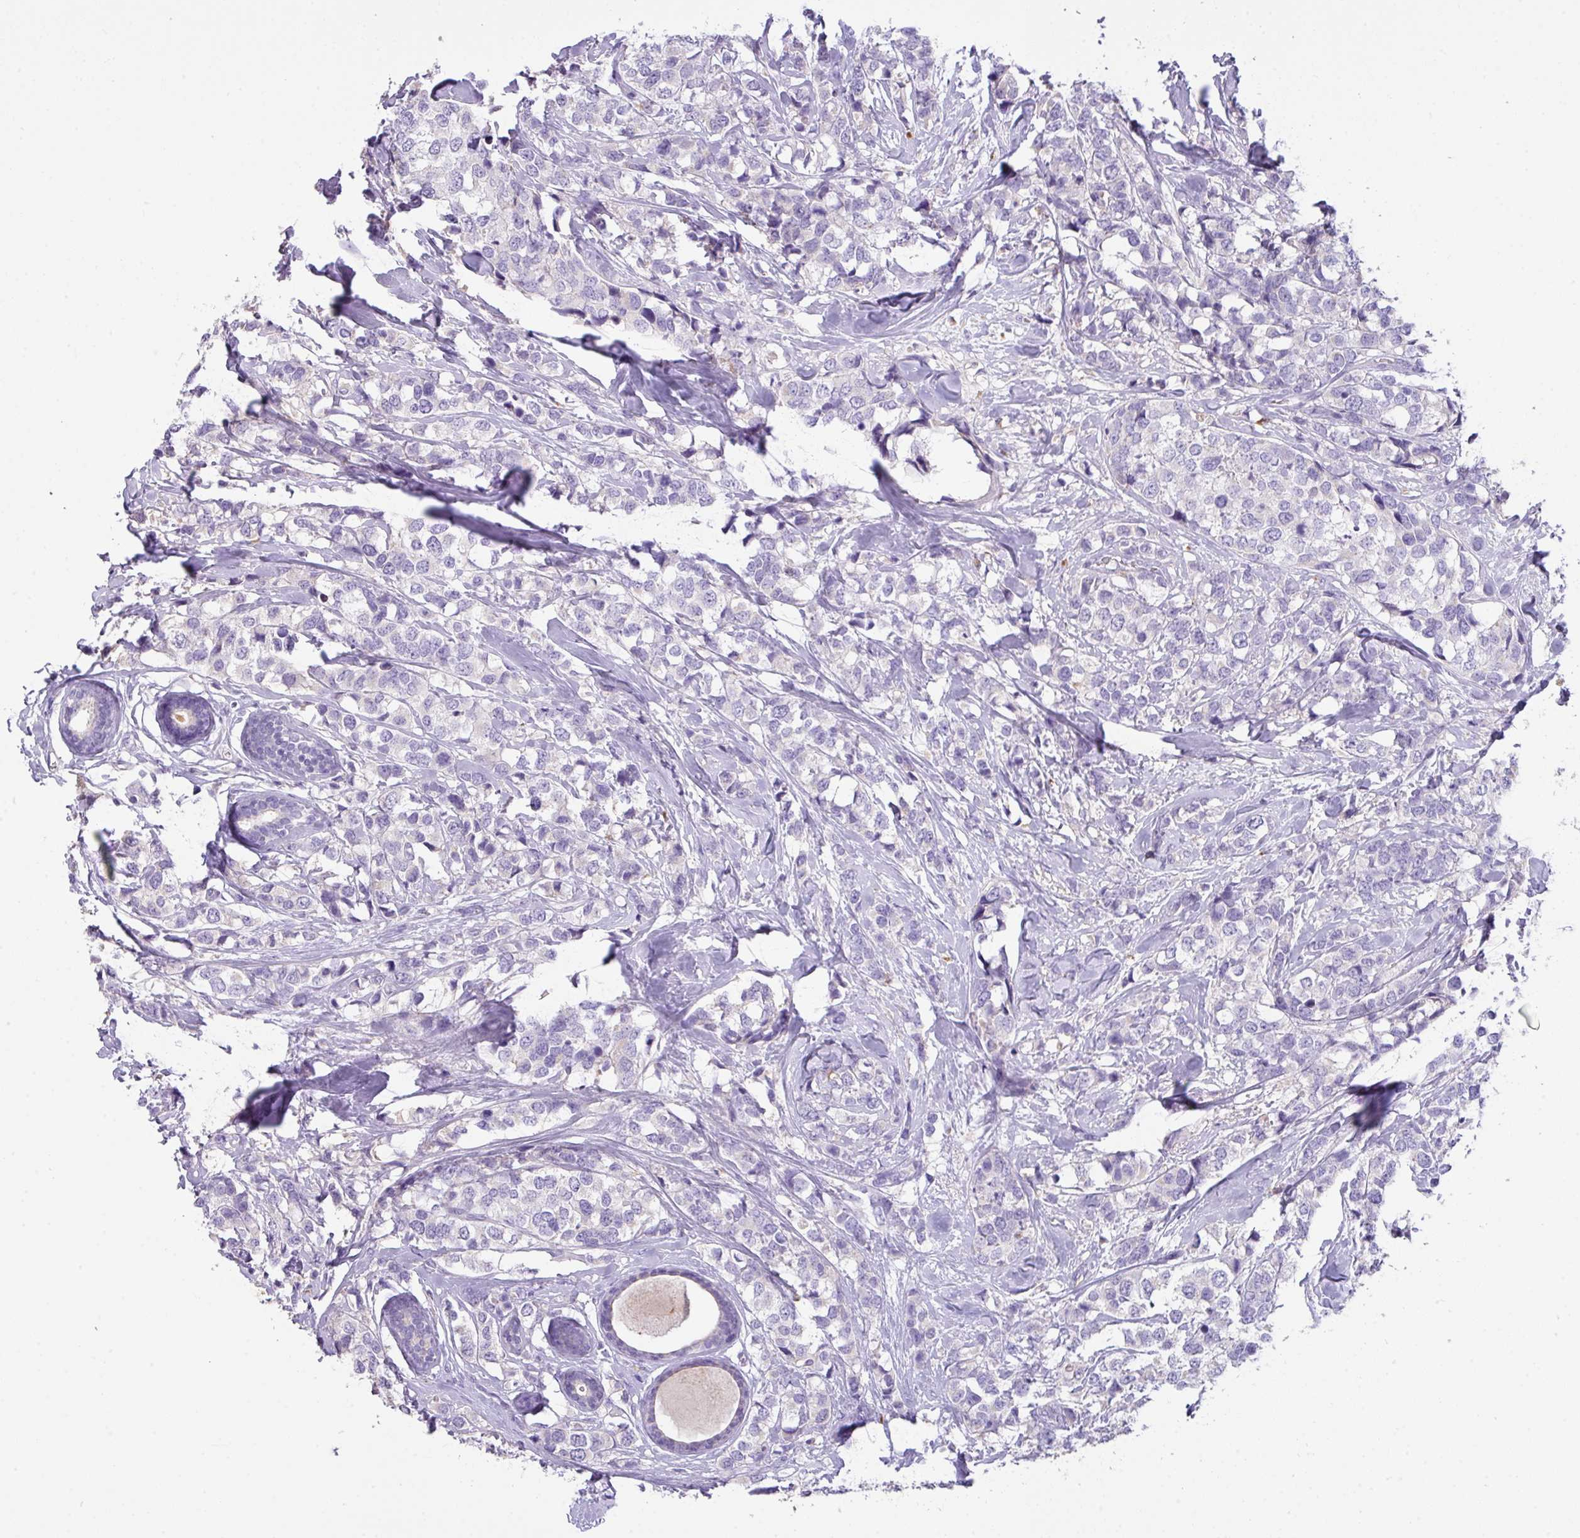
{"staining": {"intensity": "negative", "quantity": "none", "location": "none"}, "tissue": "breast cancer", "cell_type": "Tumor cells", "image_type": "cancer", "snomed": [{"axis": "morphology", "description": "Lobular carcinoma"}, {"axis": "topography", "description": "Breast"}], "caption": "This photomicrograph is of breast lobular carcinoma stained with immunohistochemistry (IHC) to label a protein in brown with the nuclei are counter-stained blue. There is no positivity in tumor cells.", "gene": "OR6C6", "patient": {"sex": "female", "age": 59}}